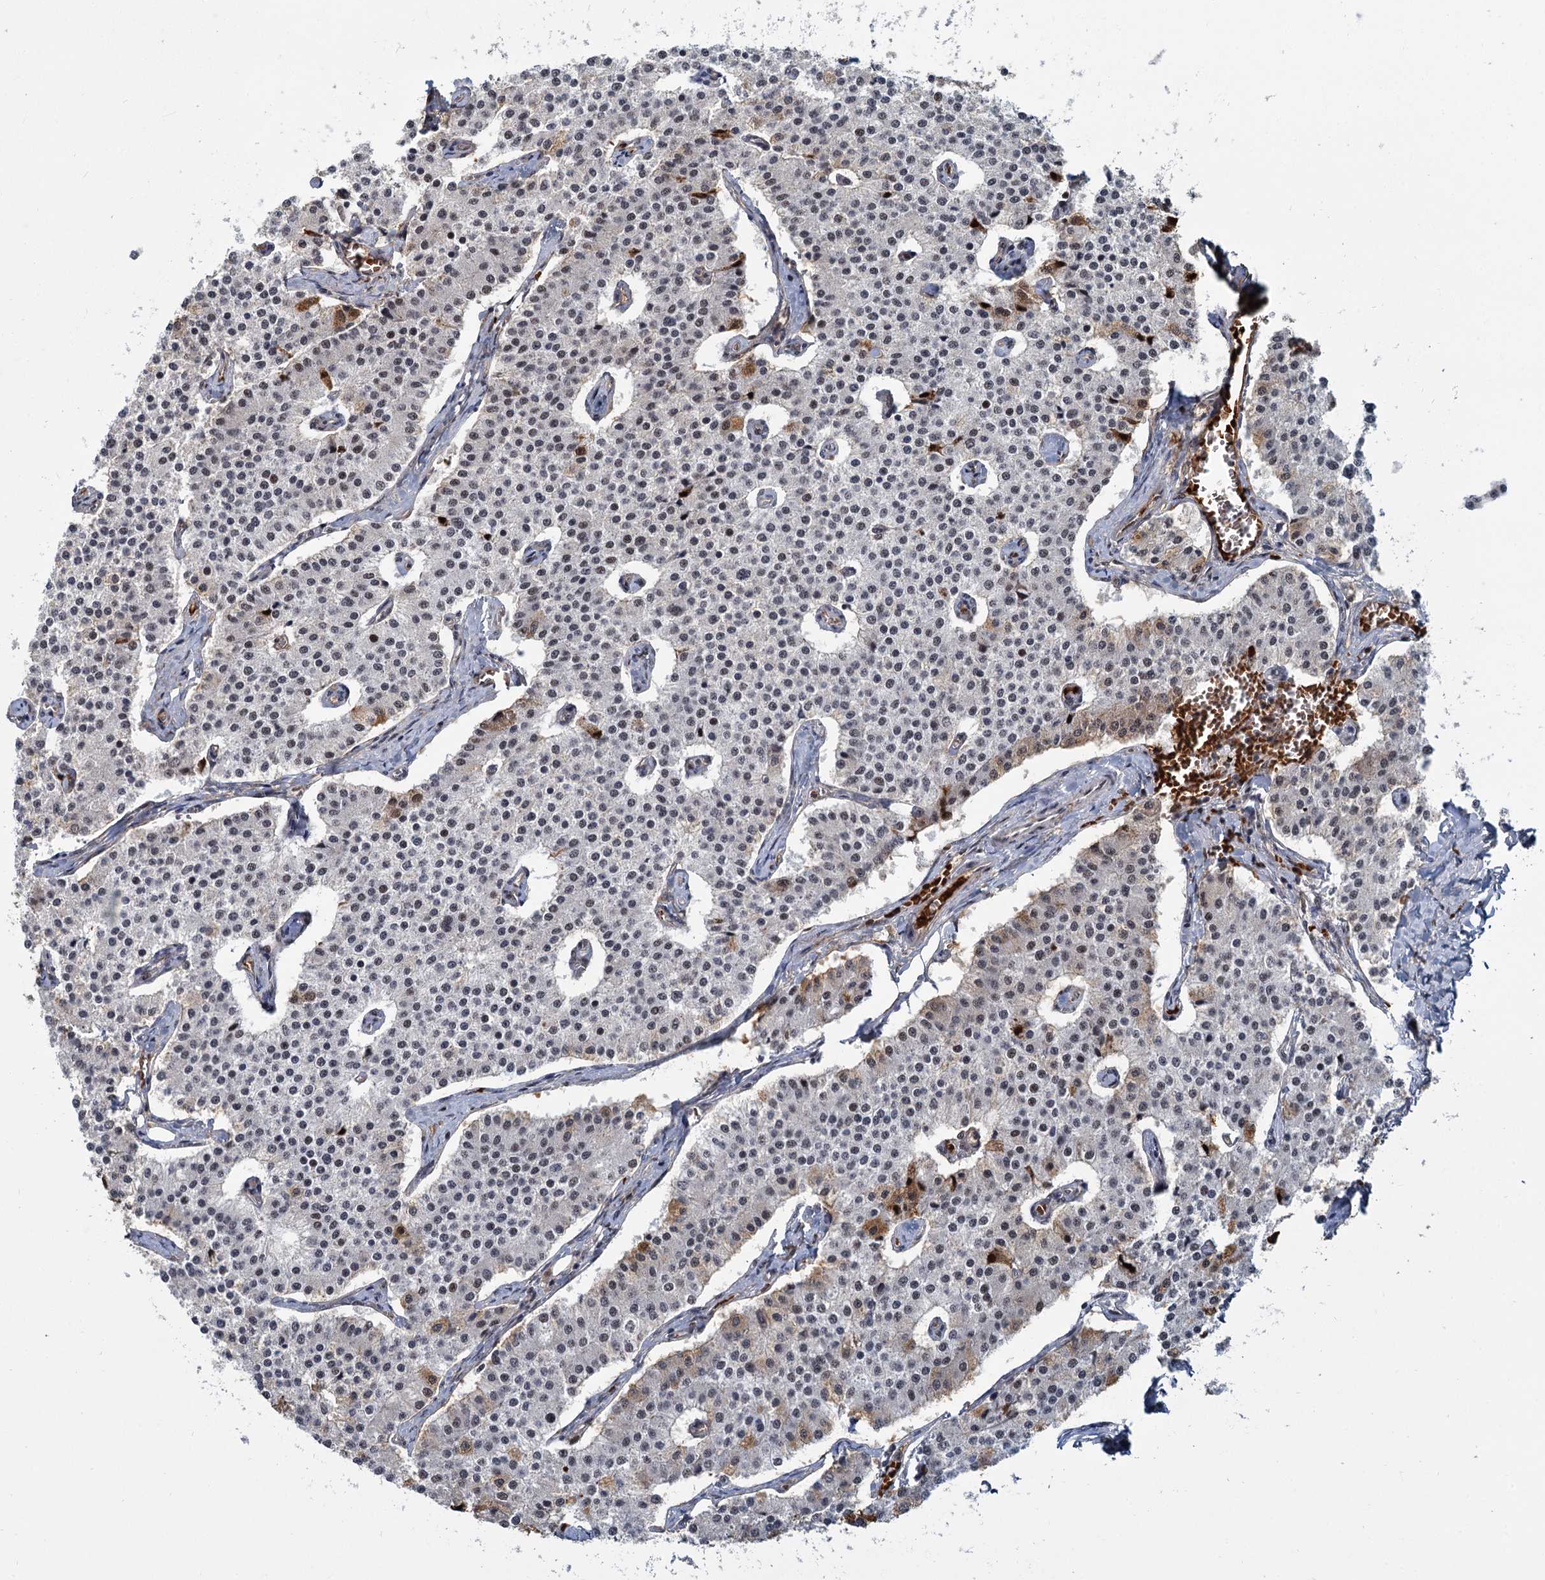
{"staining": {"intensity": "moderate", "quantity": "<25%", "location": "cytoplasmic/membranous"}, "tissue": "carcinoid", "cell_type": "Tumor cells", "image_type": "cancer", "snomed": [{"axis": "morphology", "description": "Carcinoid, malignant, NOS"}, {"axis": "topography", "description": "Colon"}], "caption": "Carcinoid was stained to show a protein in brown. There is low levels of moderate cytoplasmic/membranous expression in about <25% of tumor cells. (Stains: DAB in brown, nuclei in blue, Microscopy: brightfield microscopy at high magnification).", "gene": "WBP4", "patient": {"sex": "female", "age": 52}}